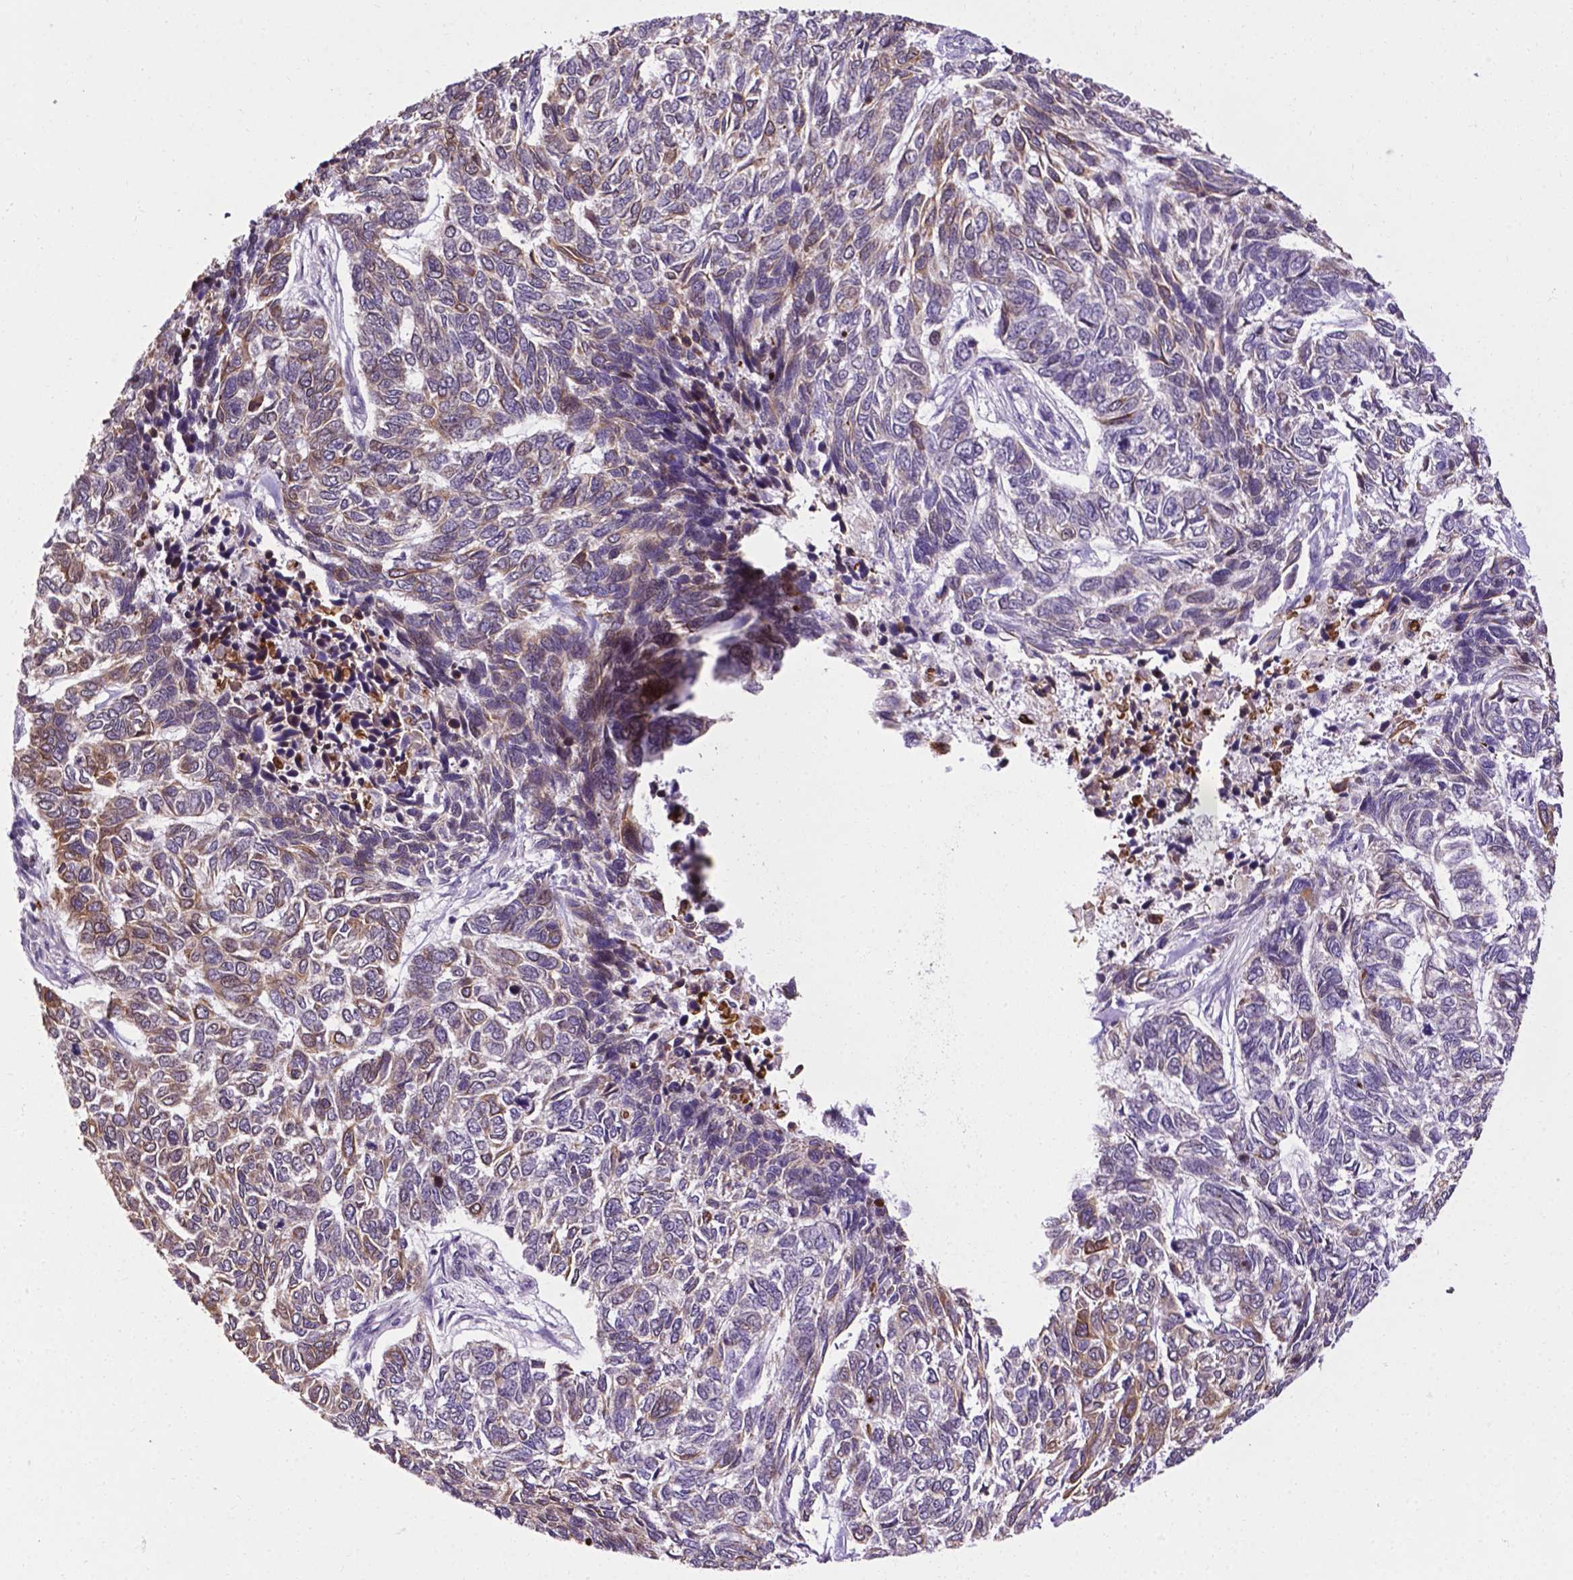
{"staining": {"intensity": "moderate", "quantity": "<25%", "location": "cytoplasmic/membranous"}, "tissue": "skin cancer", "cell_type": "Tumor cells", "image_type": "cancer", "snomed": [{"axis": "morphology", "description": "Basal cell carcinoma"}, {"axis": "topography", "description": "Skin"}], "caption": "Immunohistochemistry (DAB (3,3'-diaminobenzidine)) staining of human skin cancer exhibits moderate cytoplasmic/membranous protein staining in about <25% of tumor cells.", "gene": "SMAD3", "patient": {"sex": "female", "age": 65}}